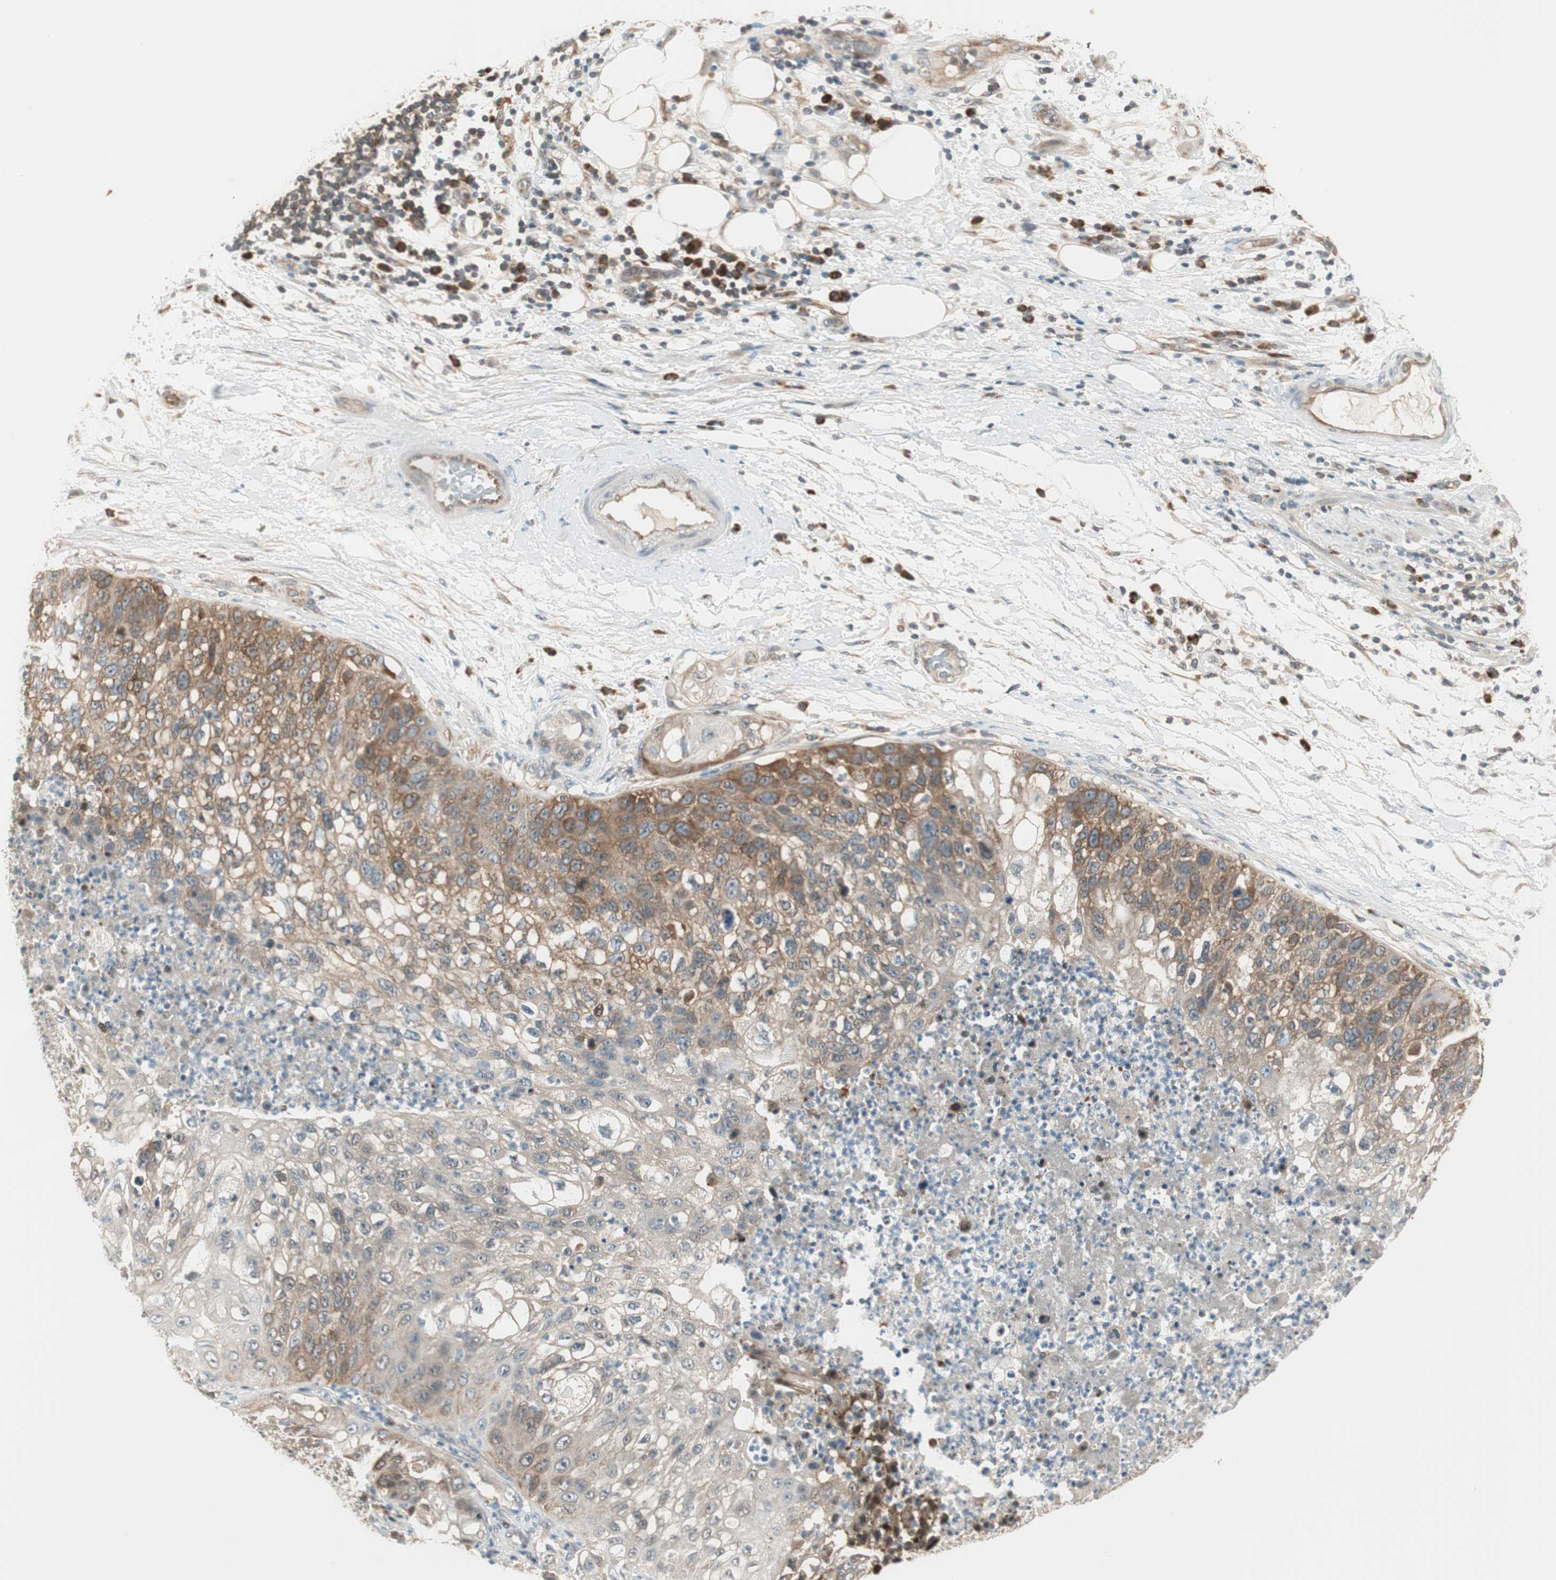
{"staining": {"intensity": "moderate", "quantity": "<25%", "location": "cytoplasmic/membranous"}, "tissue": "lung cancer", "cell_type": "Tumor cells", "image_type": "cancer", "snomed": [{"axis": "morphology", "description": "Inflammation, NOS"}, {"axis": "morphology", "description": "Squamous cell carcinoma, NOS"}, {"axis": "topography", "description": "Lymph node"}, {"axis": "topography", "description": "Soft tissue"}, {"axis": "topography", "description": "Lung"}], "caption": "Protein expression analysis of lung squamous cell carcinoma displays moderate cytoplasmic/membranous positivity in about <25% of tumor cells.", "gene": "IPO5", "patient": {"sex": "male", "age": 66}}